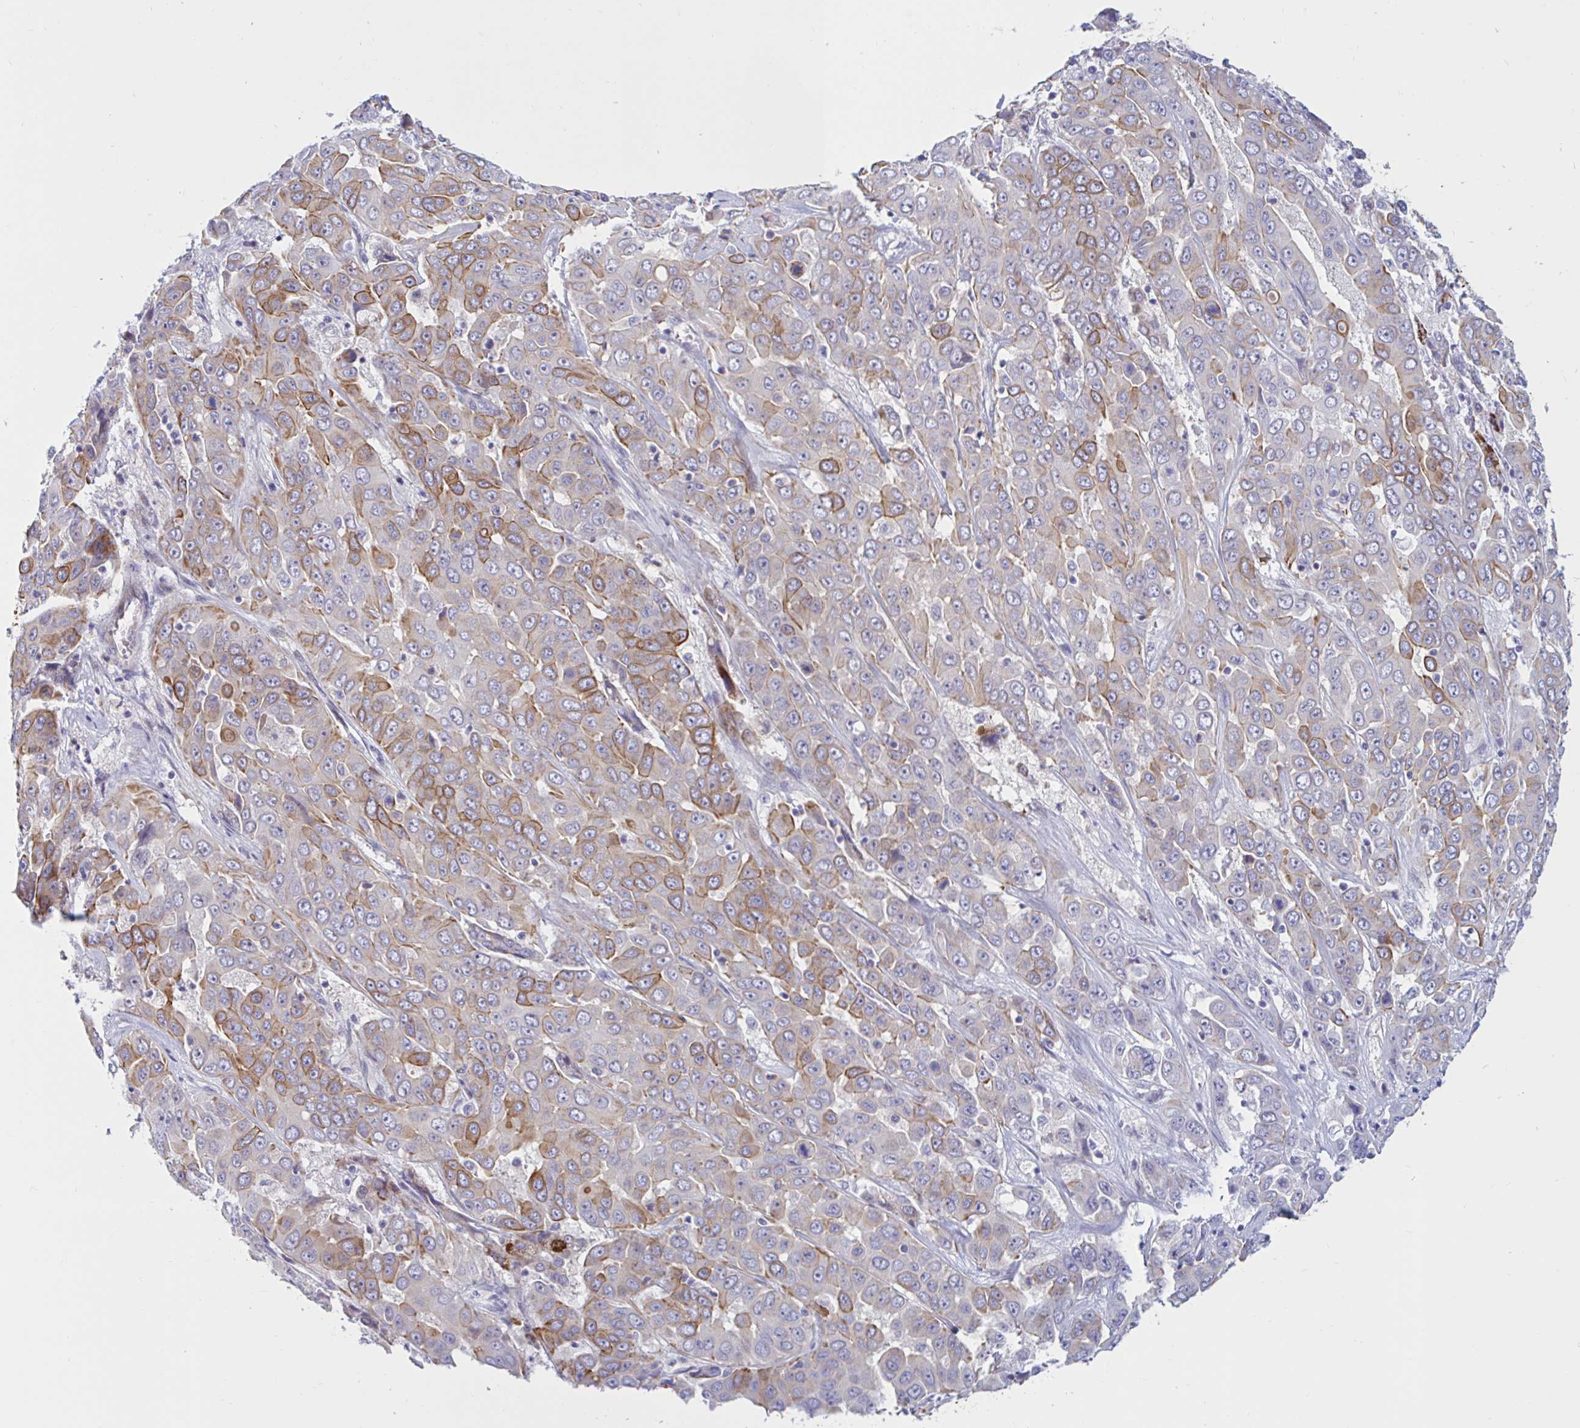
{"staining": {"intensity": "moderate", "quantity": "25%-75%", "location": "cytoplasmic/membranous"}, "tissue": "liver cancer", "cell_type": "Tumor cells", "image_type": "cancer", "snomed": [{"axis": "morphology", "description": "Cholangiocarcinoma"}, {"axis": "topography", "description": "Liver"}], "caption": "High-power microscopy captured an immunohistochemistry micrograph of liver cancer (cholangiocarcinoma), revealing moderate cytoplasmic/membranous positivity in about 25%-75% of tumor cells.", "gene": "NBPF3", "patient": {"sex": "female", "age": 52}}